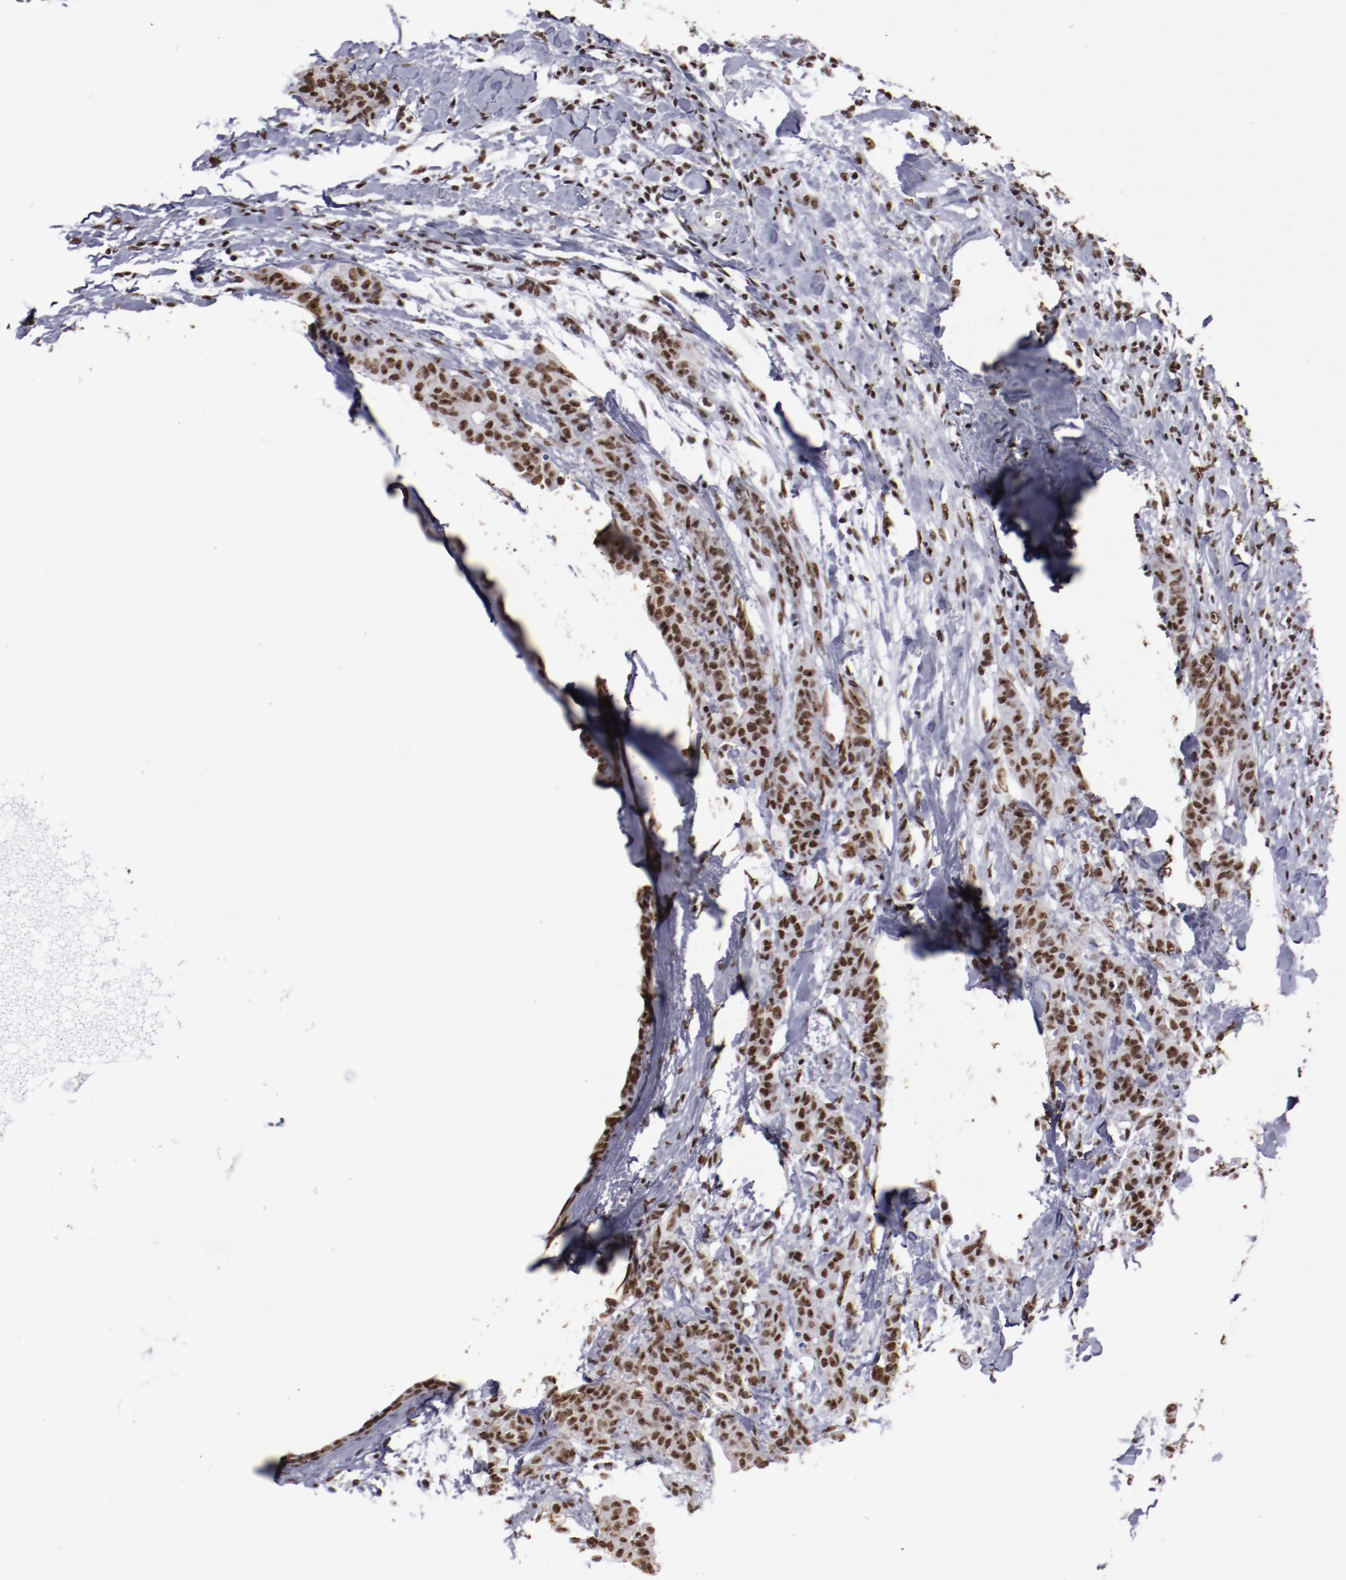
{"staining": {"intensity": "strong", "quantity": ">75%", "location": "nuclear"}, "tissue": "breast cancer", "cell_type": "Tumor cells", "image_type": "cancer", "snomed": [{"axis": "morphology", "description": "Duct carcinoma"}, {"axis": "topography", "description": "Breast"}], "caption": "The immunohistochemical stain labels strong nuclear staining in tumor cells of breast cancer (invasive ductal carcinoma) tissue.", "gene": "HNRNPA2B1", "patient": {"sex": "female", "age": 40}}